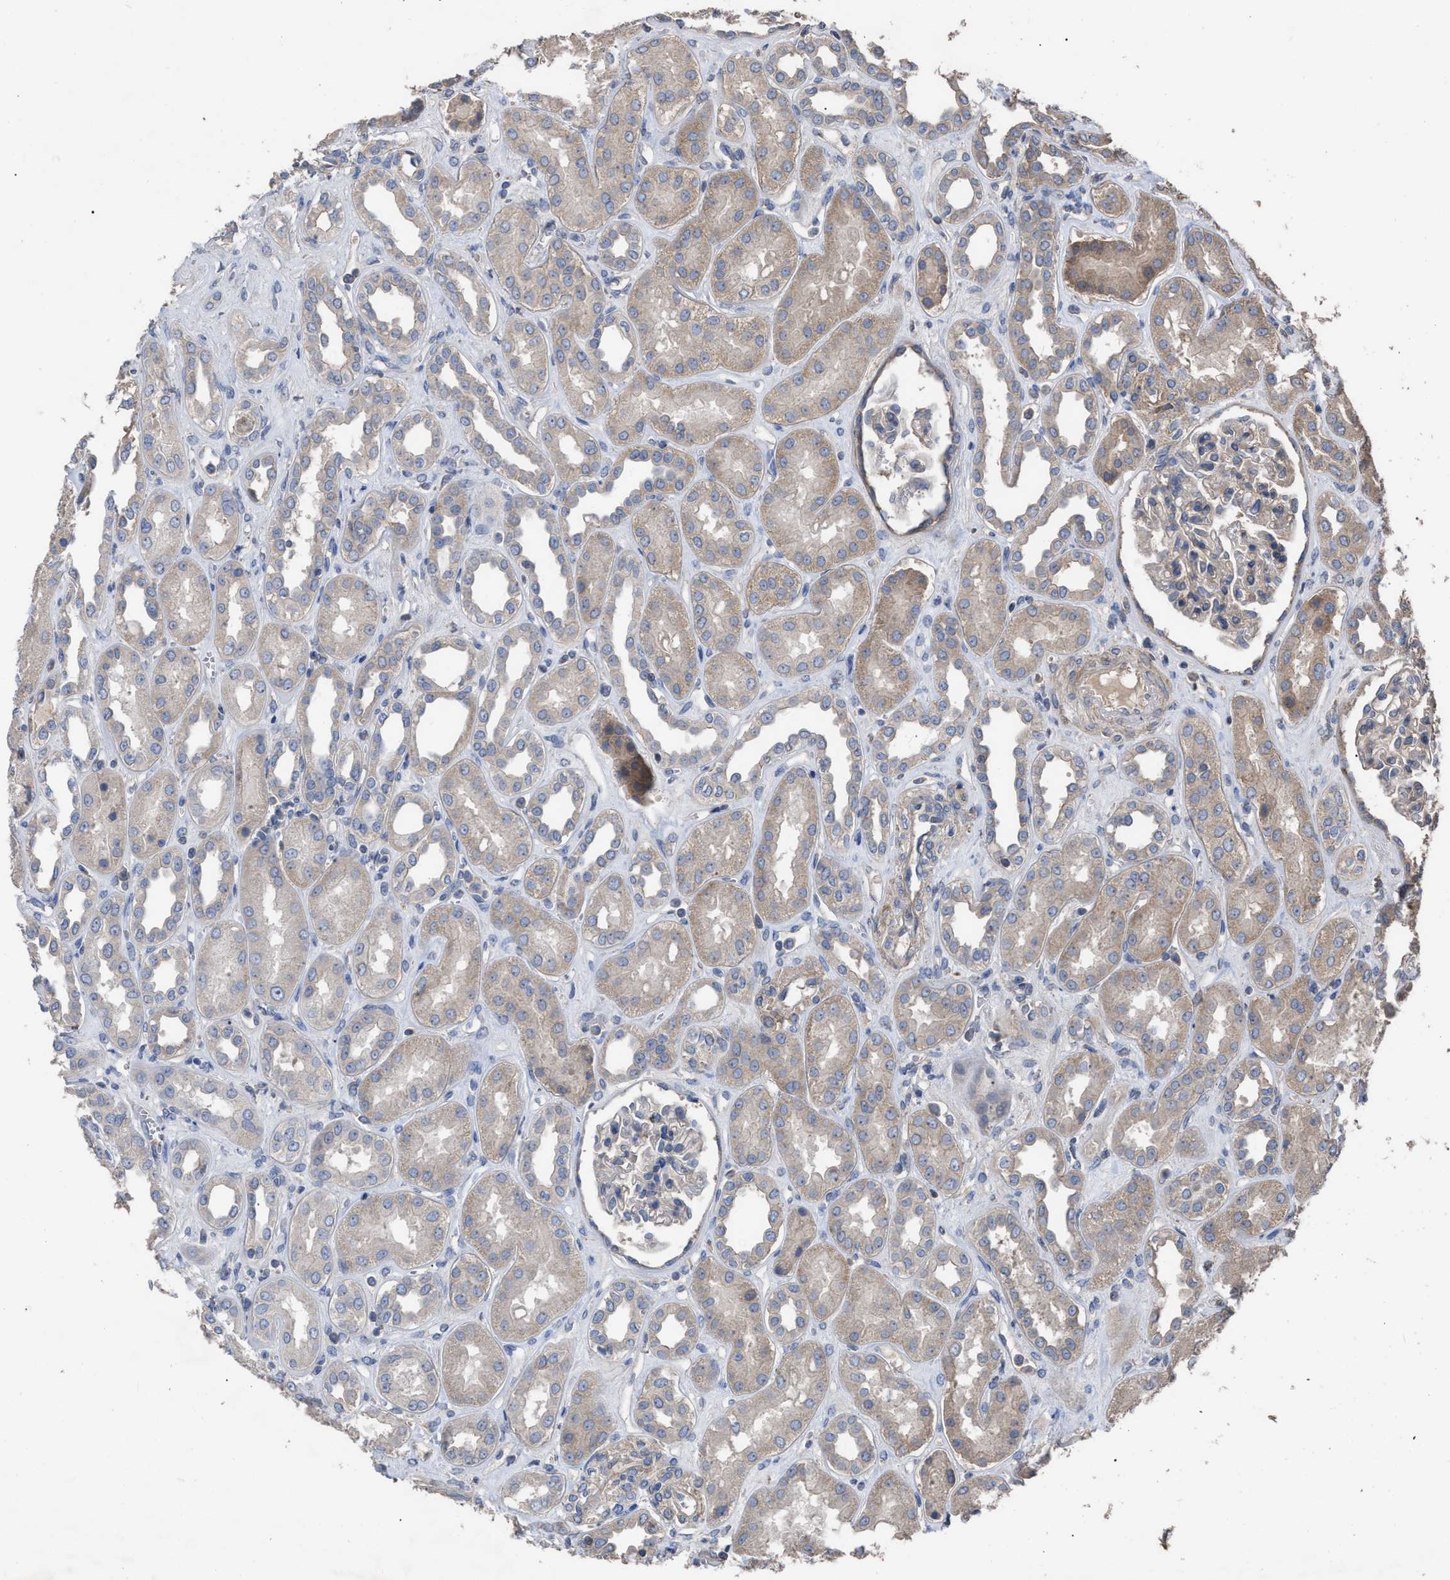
{"staining": {"intensity": "weak", "quantity": "25%-75%", "location": "cytoplasmic/membranous"}, "tissue": "kidney", "cell_type": "Cells in glomeruli", "image_type": "normal", "snomed": [{"axis": "morphology", "description": "Normal tissue, NOS"}, {"axis": "topography", "description": "Kidney"}], "caption": "A low amount of weak cytoplasmic/membranous expression is identified in approximately 25%-75% of cells in glomeruli in normal kidney.", "gene": "BTN2A1", "patient": {"sex": "male", "age": 59}}